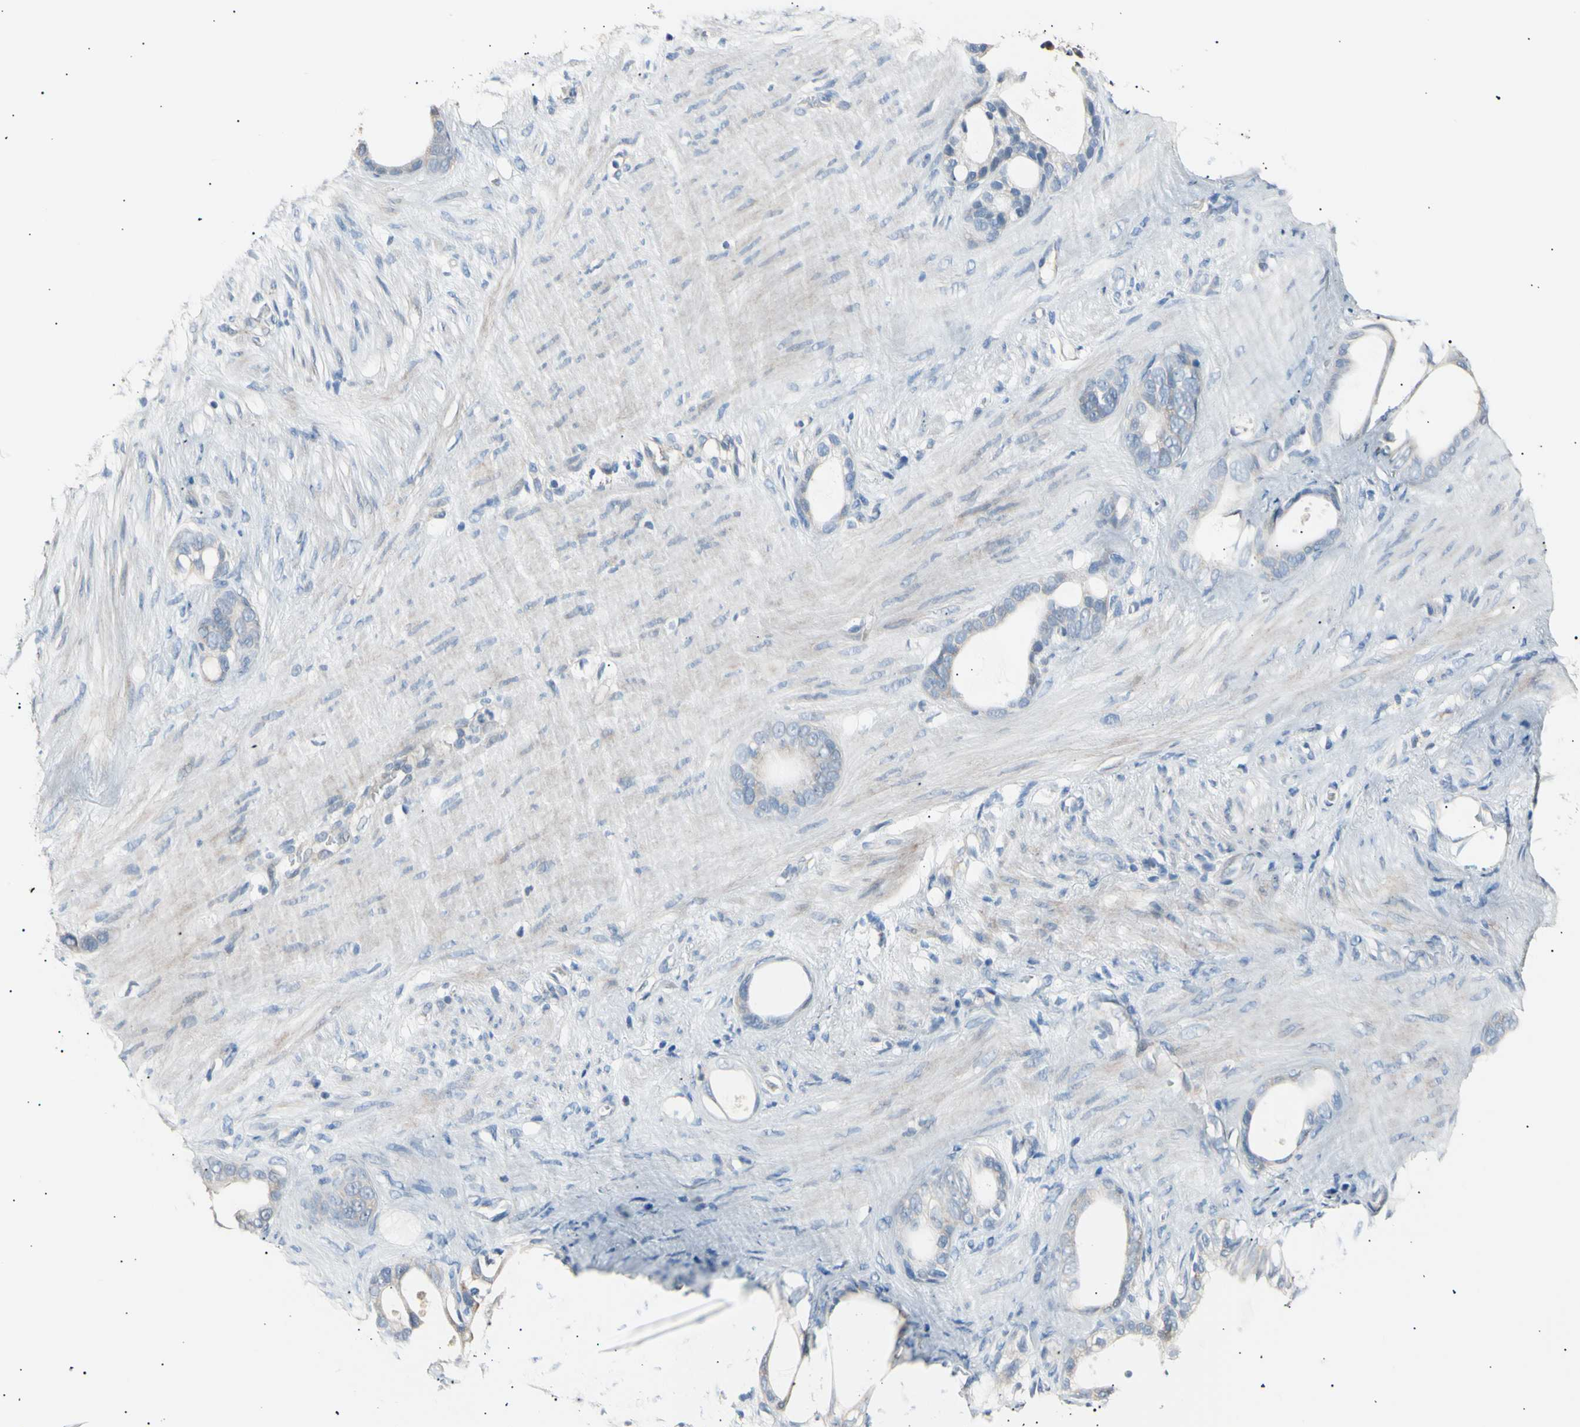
{"staining": {"intensity": "negative", "quantity": "none", "location": "none"}, "tissue": "stomach cancer", "cell_type": "Tumor cells", "image_type": "cancer", "snomed": [{"axis": "morphology", "description": "Adenocarcinoma, NOS"}, {"axis": "topography", "description": "Stomach"}], "caption": "This is an IHC histopathology image of stomach cancer (adenocarcinoma). There is no staining in tumor cells.", "gene": "LDLR", "patient": {"sex": "female", "age": 75}}